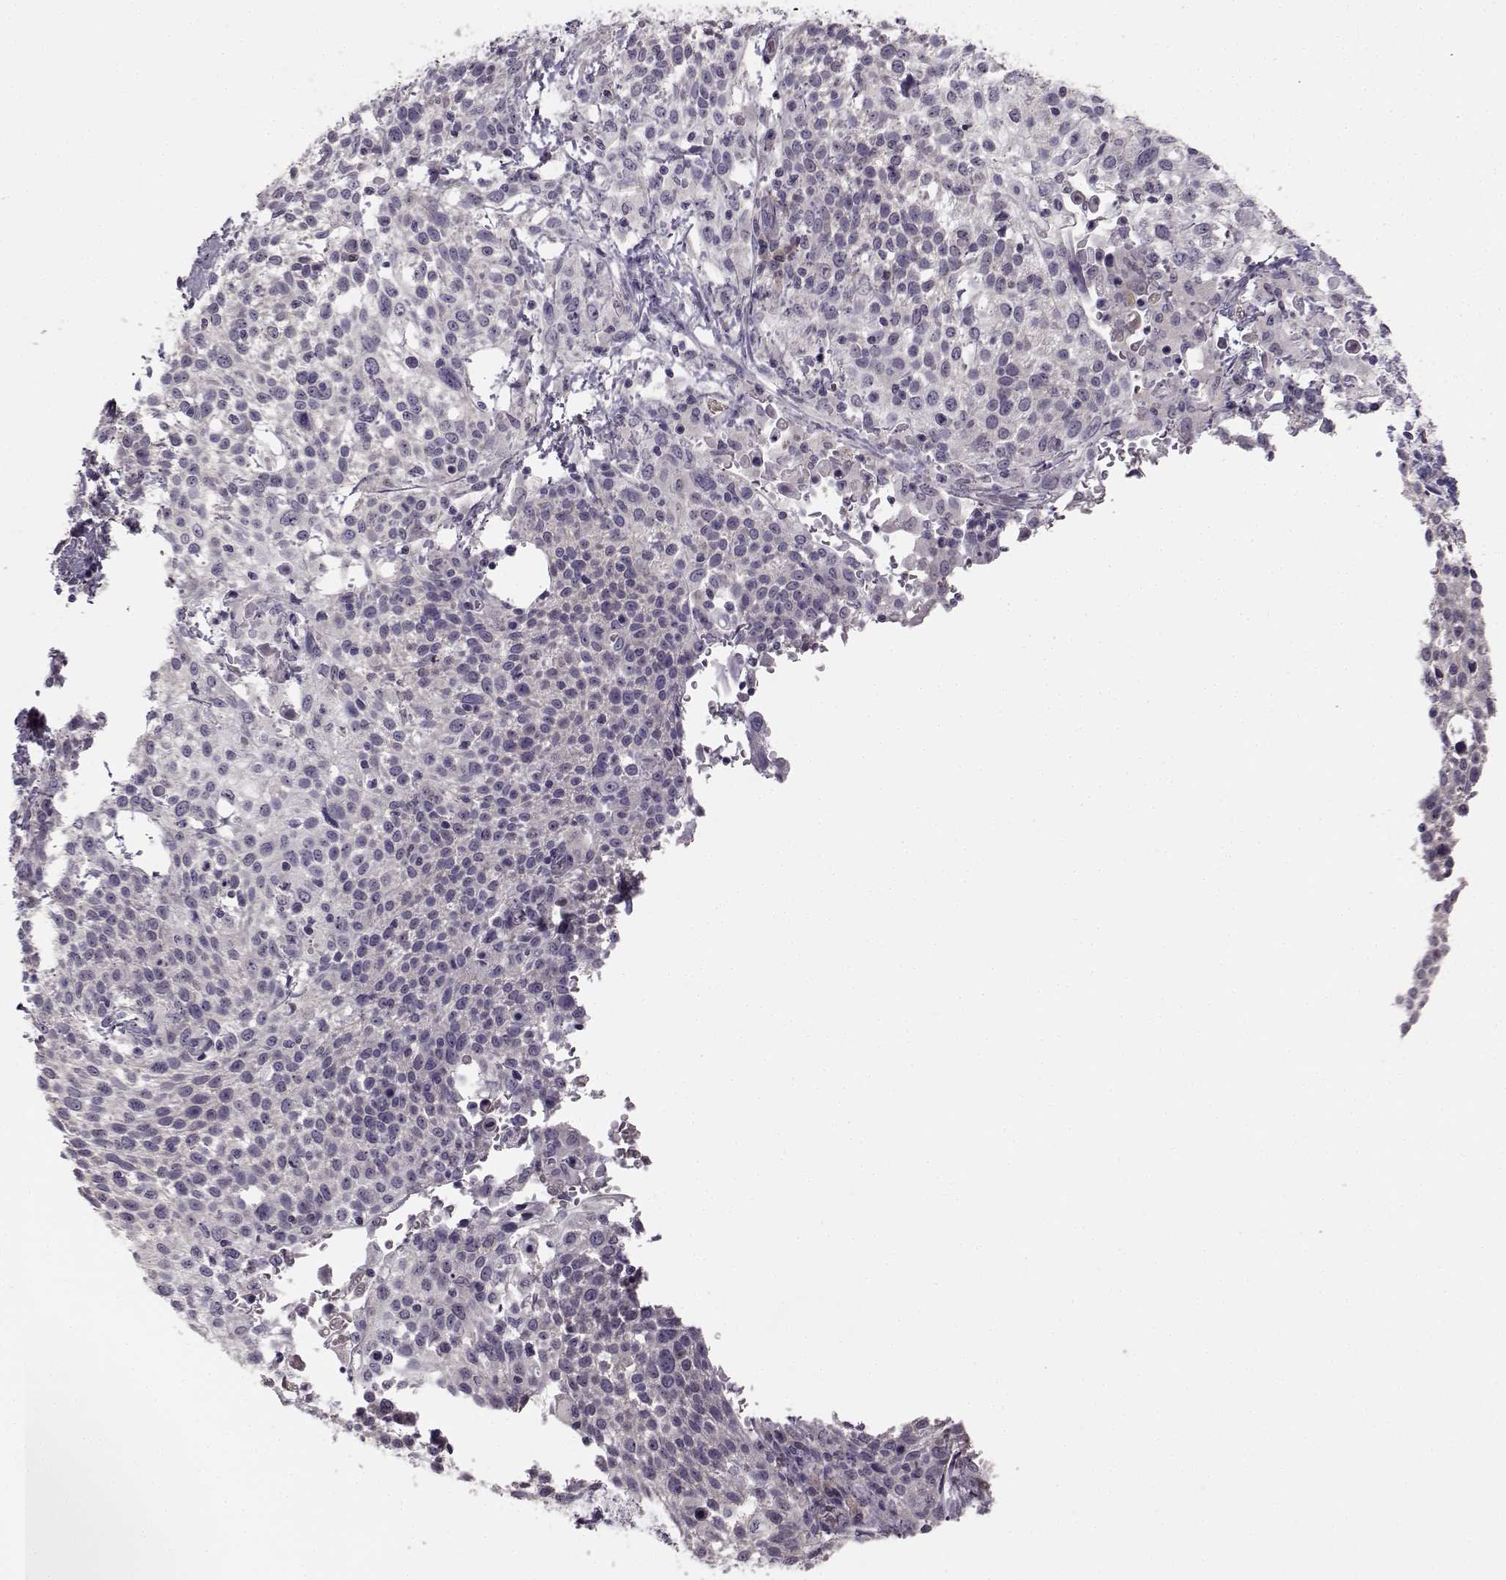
{"staining": {"intensity": "negative", "quantity": "none", "location": "none"}, "tissue": "cervical cancer", "cell_type": "Tumor cells", "image_type": "cancer", "snomed": [{"axis": "morphology", "description": "Squamous cell carcinoma, NOS"}, {"axis": "topography", "description": "Cervix"}], "caption": "An immunohistochemistry (IHC) micrograph of cervical squamous cell carcinoma is shown. There is no staining in tumor cells of cervical squamous cell carcinoma. (Stains: DAB IHC with hematoxylin counter stain, Microscopy: brightfield microscopy at high magnification).", "gene": "BFSP2", "patient": {"sex": "female", "age": 61}}